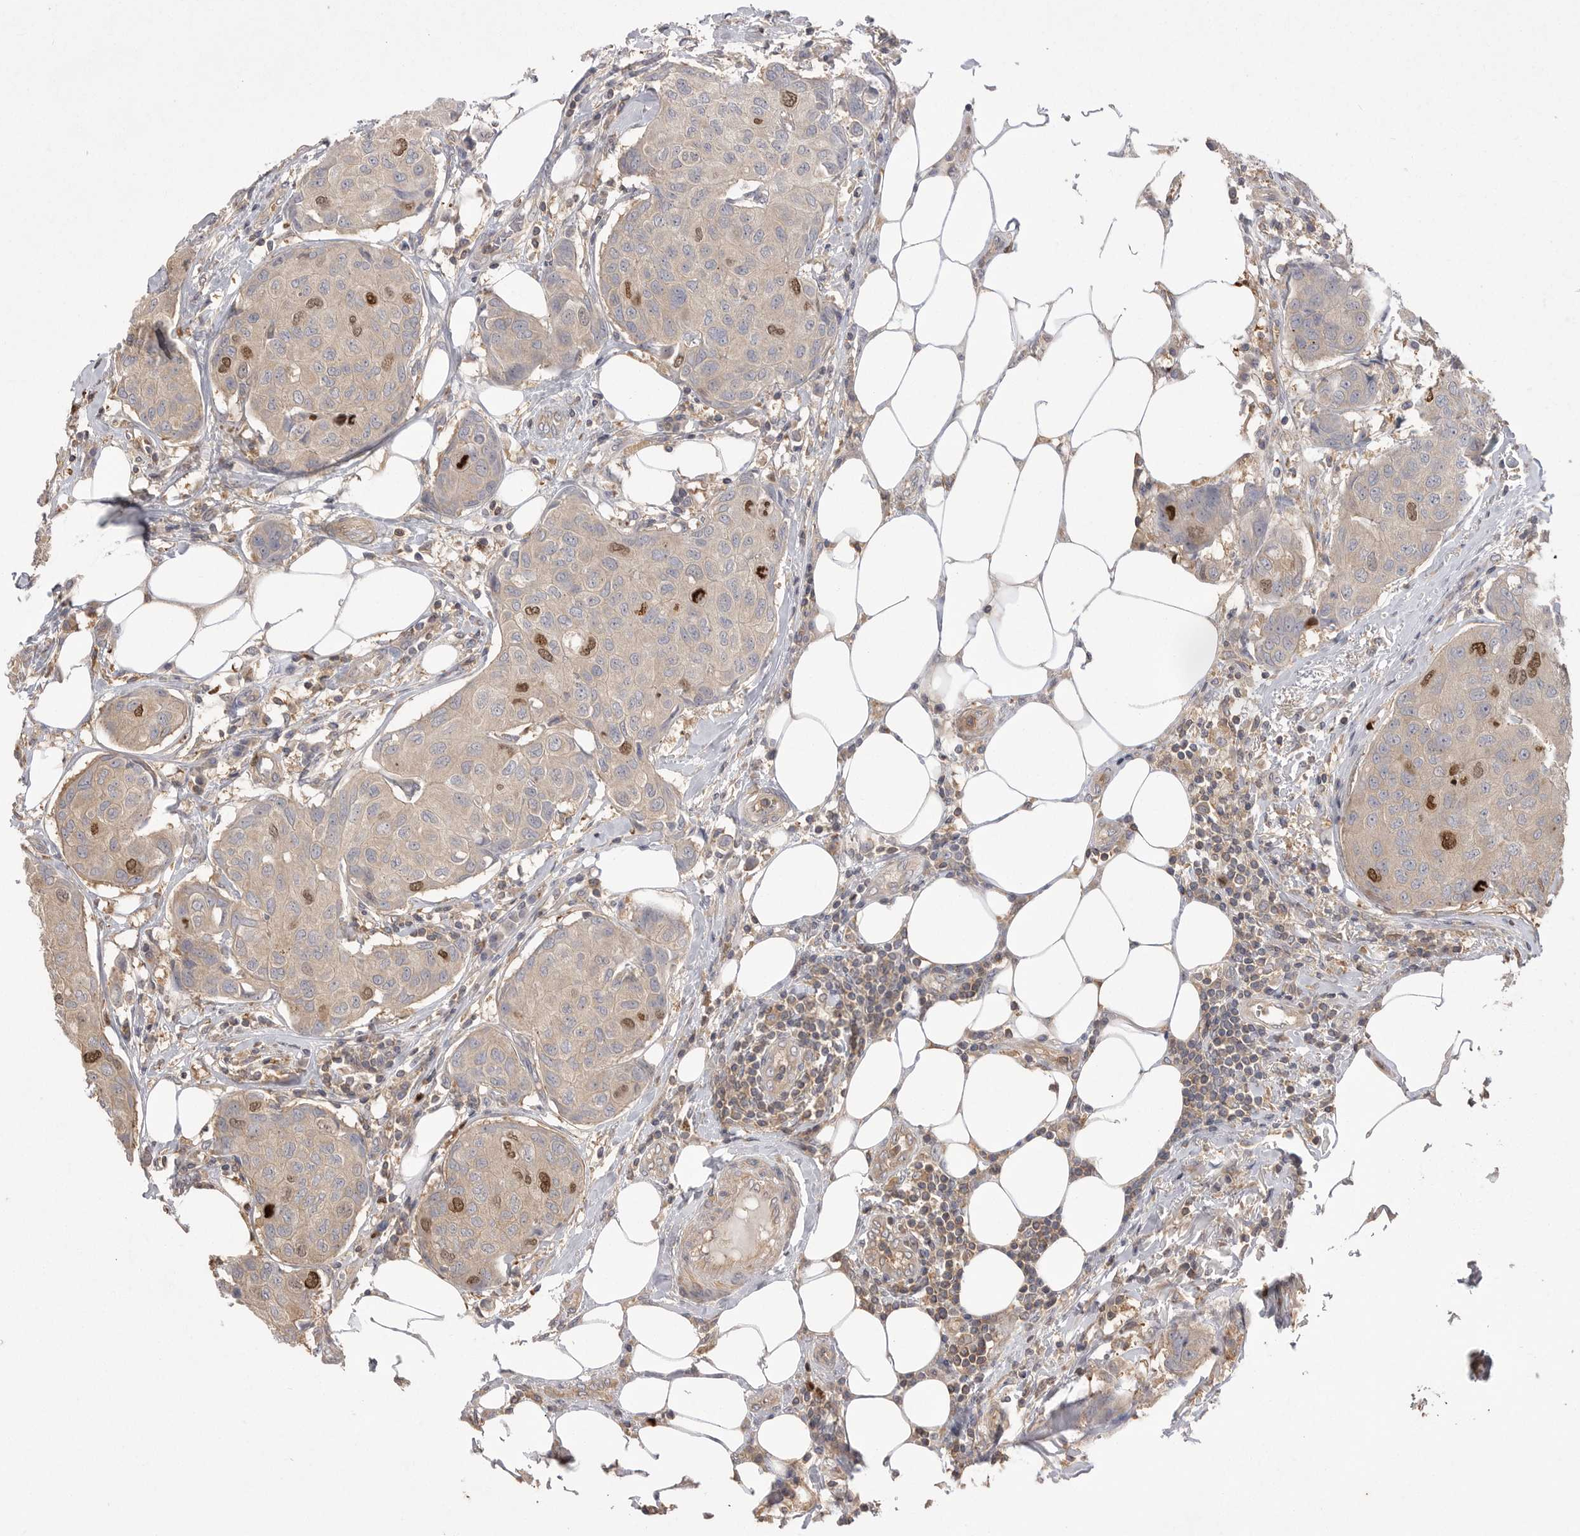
{"staining": {"intensity": "strong", "quantity": "<25%", "location": "cytoplasmic/membranous,nuclear"}, "tissue": "breast cancer", "cell_type": "Tumor cells", "image_type": "cancer", "snomed": [{"axis": "morphology", "description": "Duct carcinoma"}, {"axis": "topography", "description": "Breast"}], "caption": "A histopathology image showing strong cytoplasmic/membranous and nuclear positivity in approximately <25% of tumor cells in breast intraductal carcinoma, as visualized by brown immunohistochemical staining.", "gene": "TOP2A", "patient": {"sex": "female", "age": 80}}